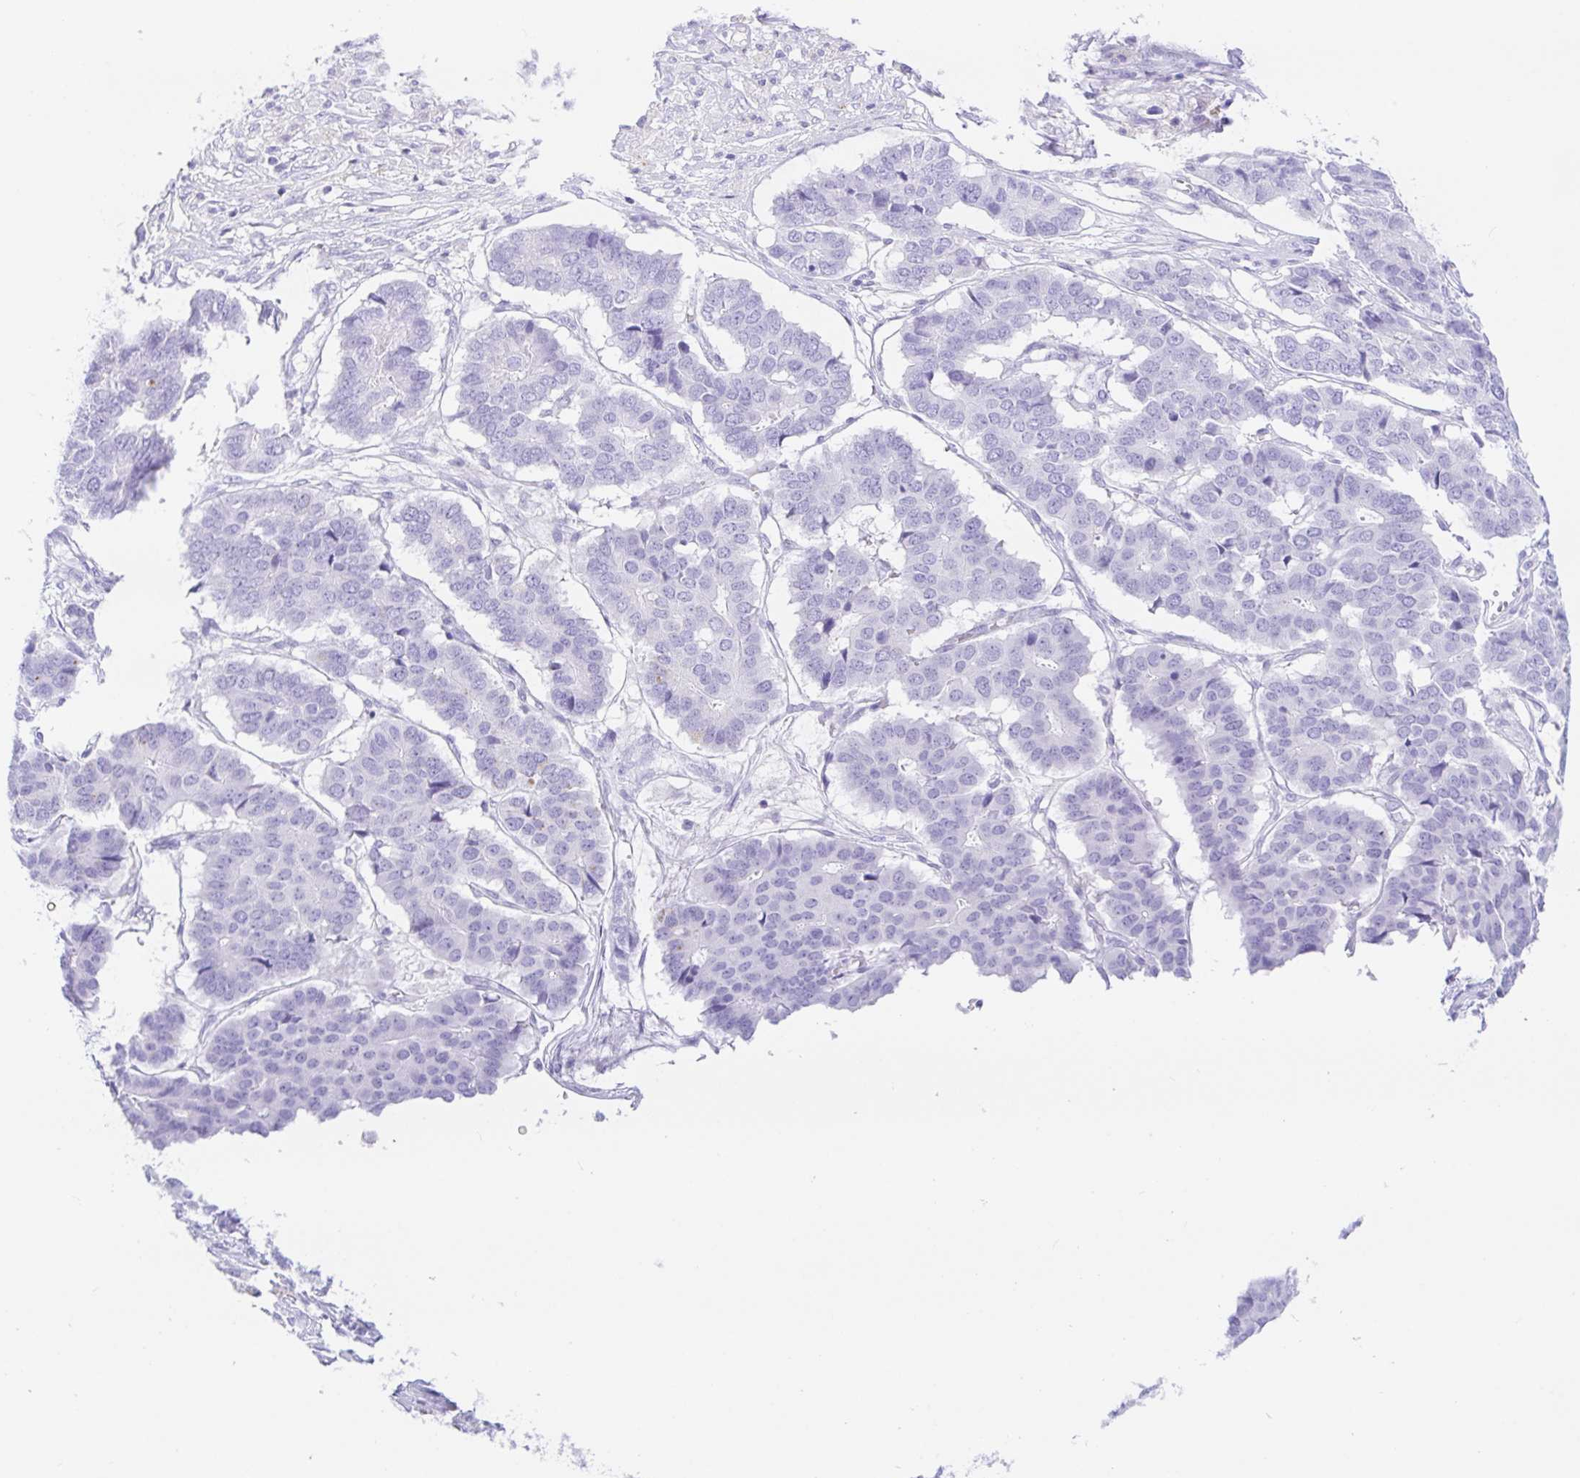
{"staining": {"intensity": "negative", "quantity": "none", "location": "none"}, "tissue": "pancreatic cancer", "cell_type": "Tumor cells", "image_type": "cancer", "snomed": [{"axis": "morphology", "description": "Adenocarcinoma, NOS"}, {"axis": "topography", "description": "Pancreas"}], "caption": "Photomicrograph shows no significant protein positivity in tumor cells of pancreatic adenocarcinoma.", "gene": "PAX8", "patient": {"sex": "male", "age": 50}}